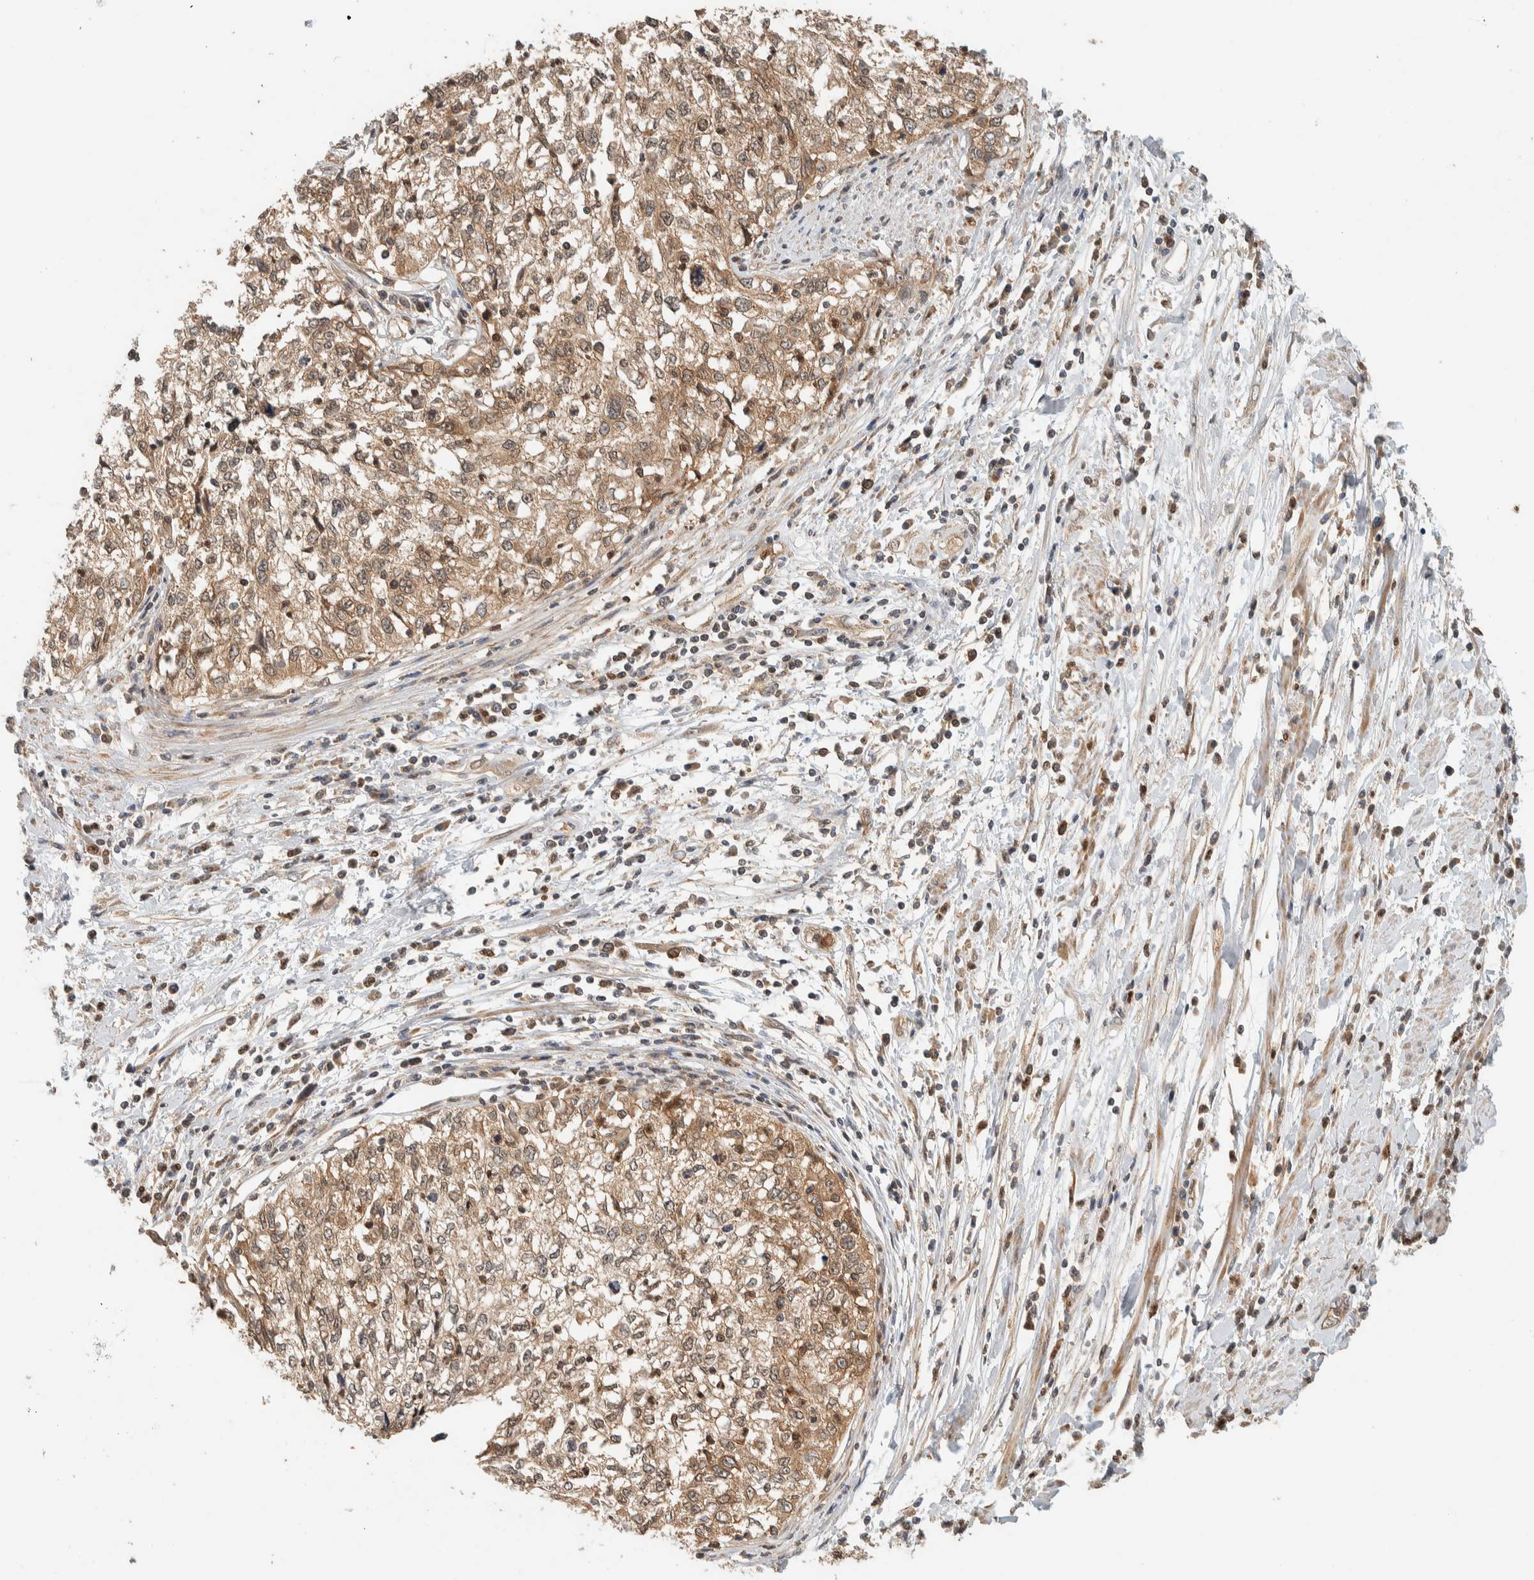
{"staining": {"intensity": "moderate", "quantity": ">75%", "location": "cytoplasmic/membranous"}, "tissue": "cervical cancer", "cell_type": "Tumor cells", "image_type": "cancer", "snomed": [{"axis": "morphology", "description": "Squamous cell carcinoma, NOS"}, {"axis": "topography", "description": "Cervix"}], "caption": "There is medium levels of moderate cytoplasmic/membranous expression in tumor cells of squamous cell carcinoma (cervical), as demonstrated by immunohistochemical staining (brown color).", "gene": "ADSS2", "patient": {"sex": "female", "age": 57}}